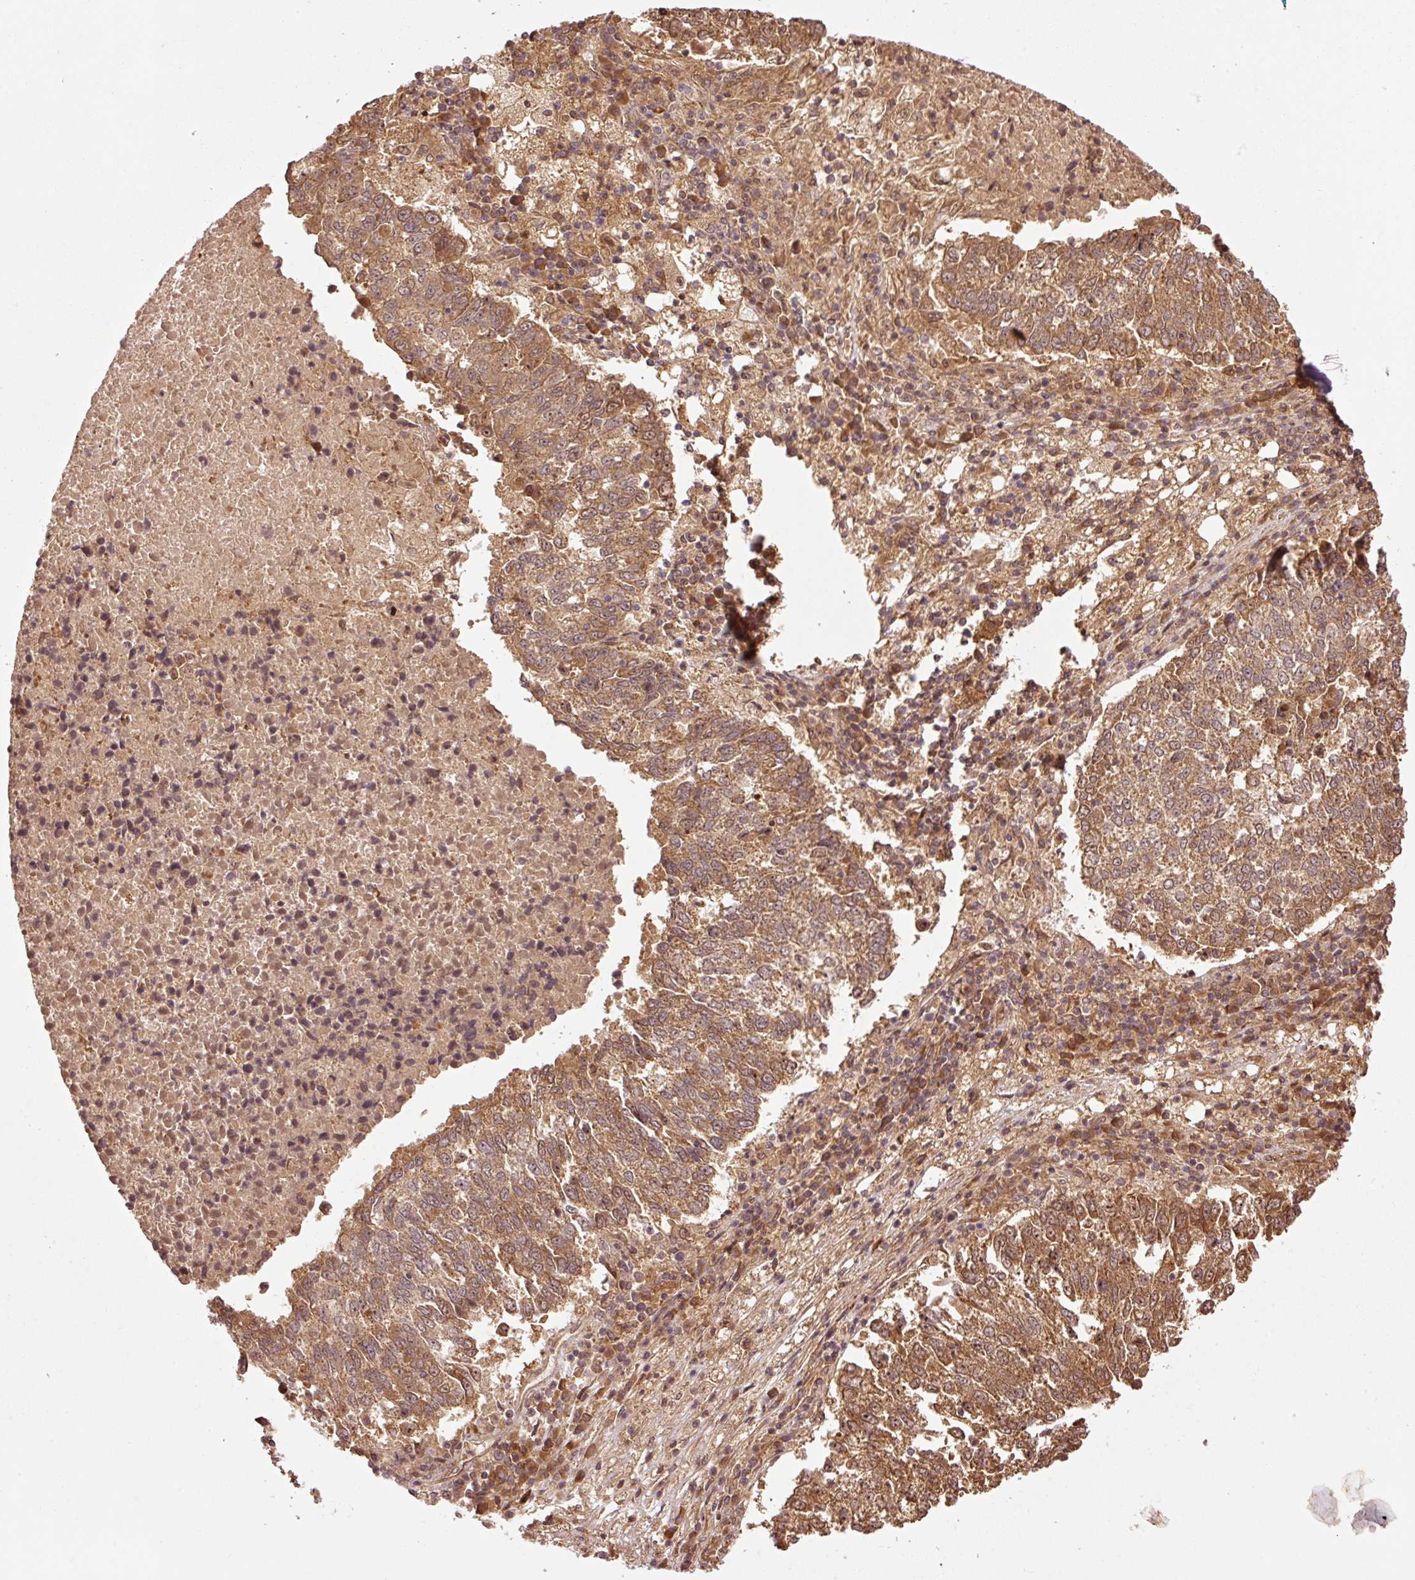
{"staining": {"intensity": "moderate", "quantity": ">75%", "location": "cytoplasmic/membranous,nuclear"}, "tissue": "lung cancer", "cell_type": "Tumor cells", "image_type": "cancer", "snomed": [{"axis": "morphology", "description": "Squamous cell carcinoma, NOS"}, {"axis": "topography", "description": "Lung"}], "caption": "About >75% of tumor cells in lung cancer (squamous cell carcinoma) reveal moderate cytoplasmic/membranous and nuclear protein staining as visualized by brown immunohistochemical staining.", "gene": "OXER1", "patient": {"sex": "male", "age": 73}}